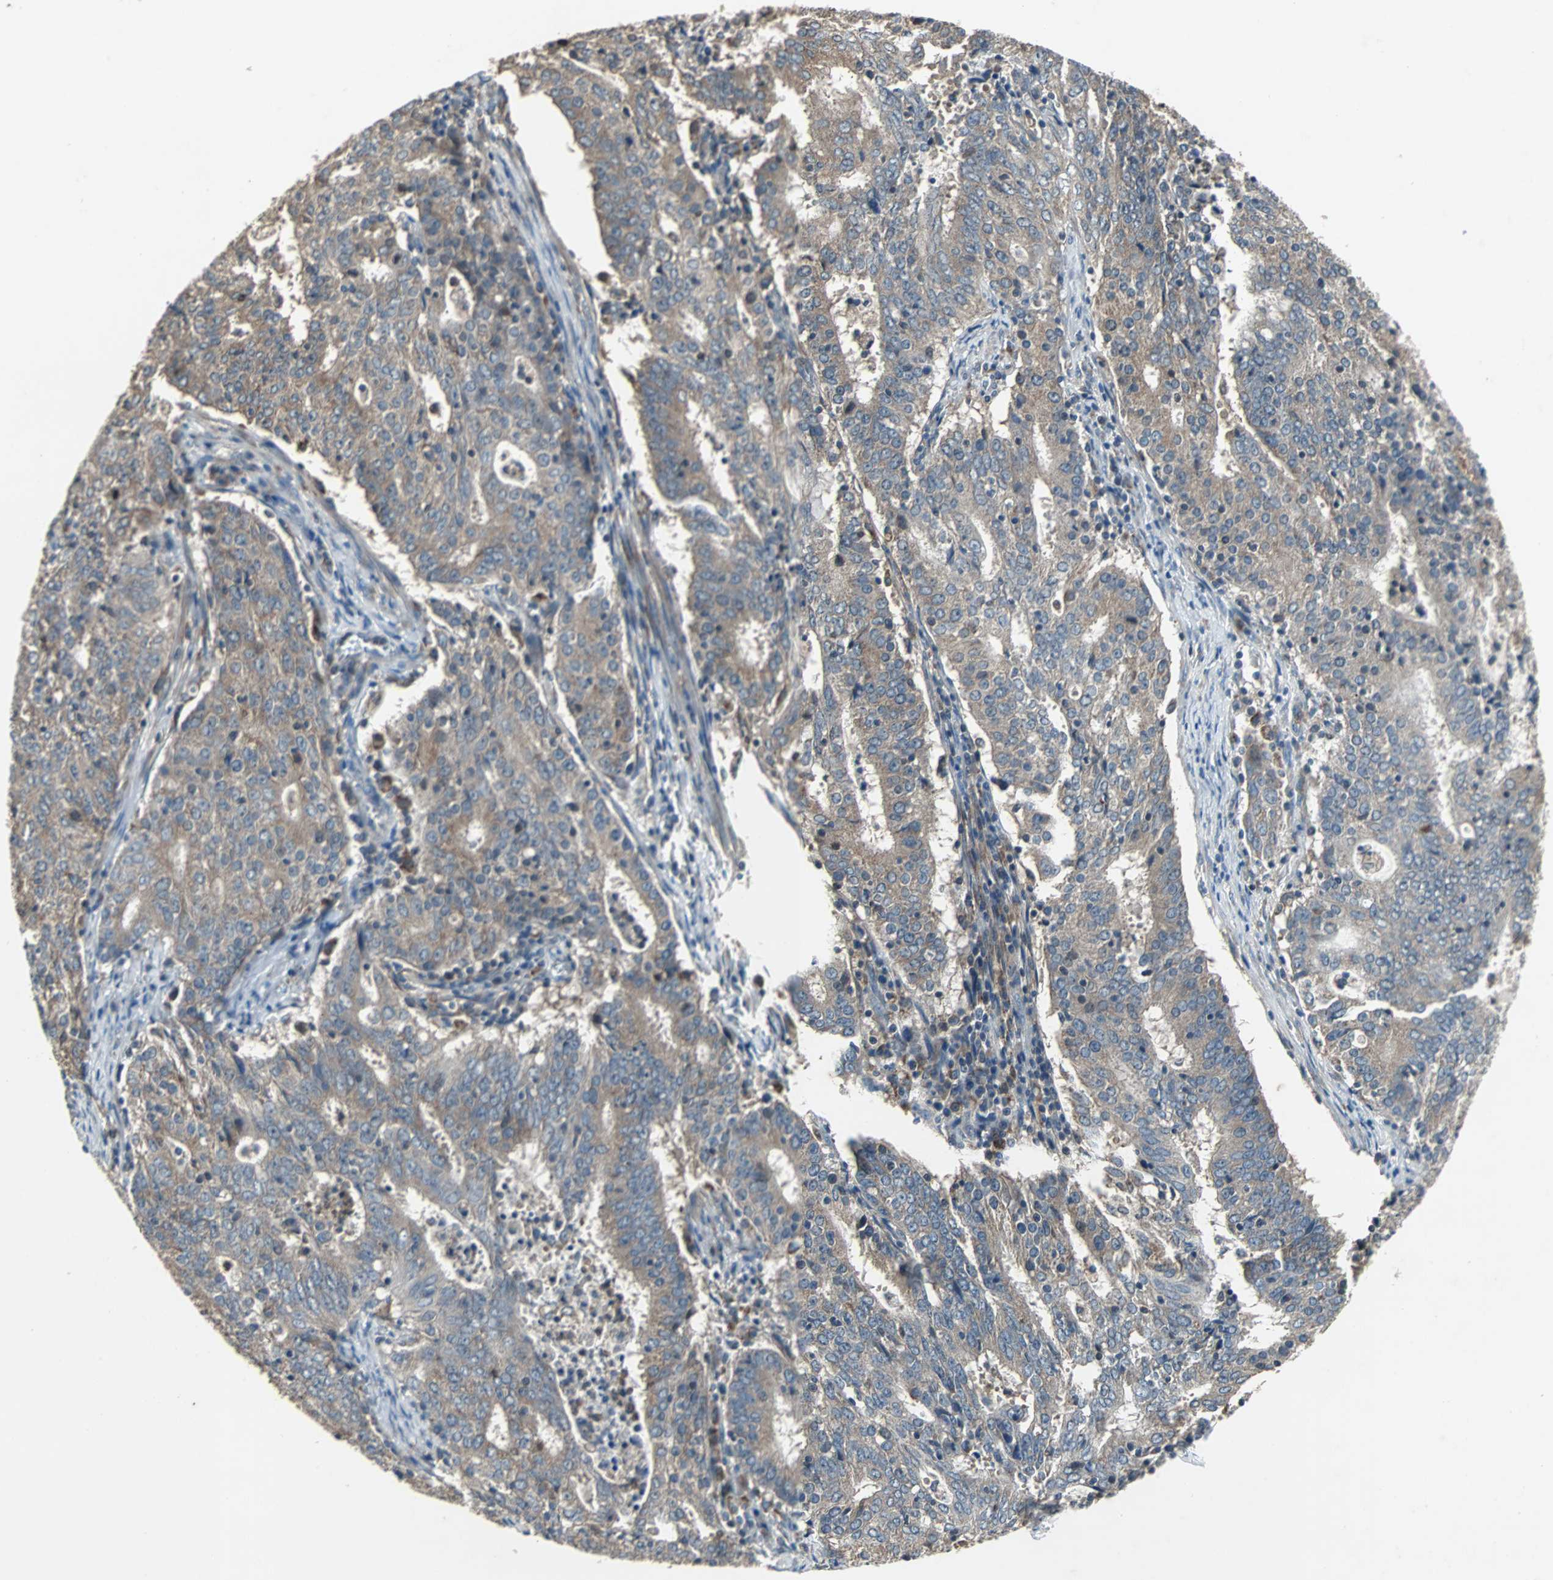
{"staining": {"intensity": "weak", "quantity": ">75%", "location": "cytoplasmic/membranous"}, "tissue": "cervical cancer", "cell_type": "Tumor cells", "image_type": "cancer", "snomed": [{"axis": "morphology", "description": "Adenocarcinoma, NOS"}, {"axis": "topography", "description": "Cervix"}], "caption": "Immunohistochemical staining of cervical cancer (adenocarcinoma) shows low levels of weak cytoplasmic/membranous protein staining in approximately >75% of tumor cells.", "gene": "SOS1", "patient": {"sex": "female", "age": 44}}